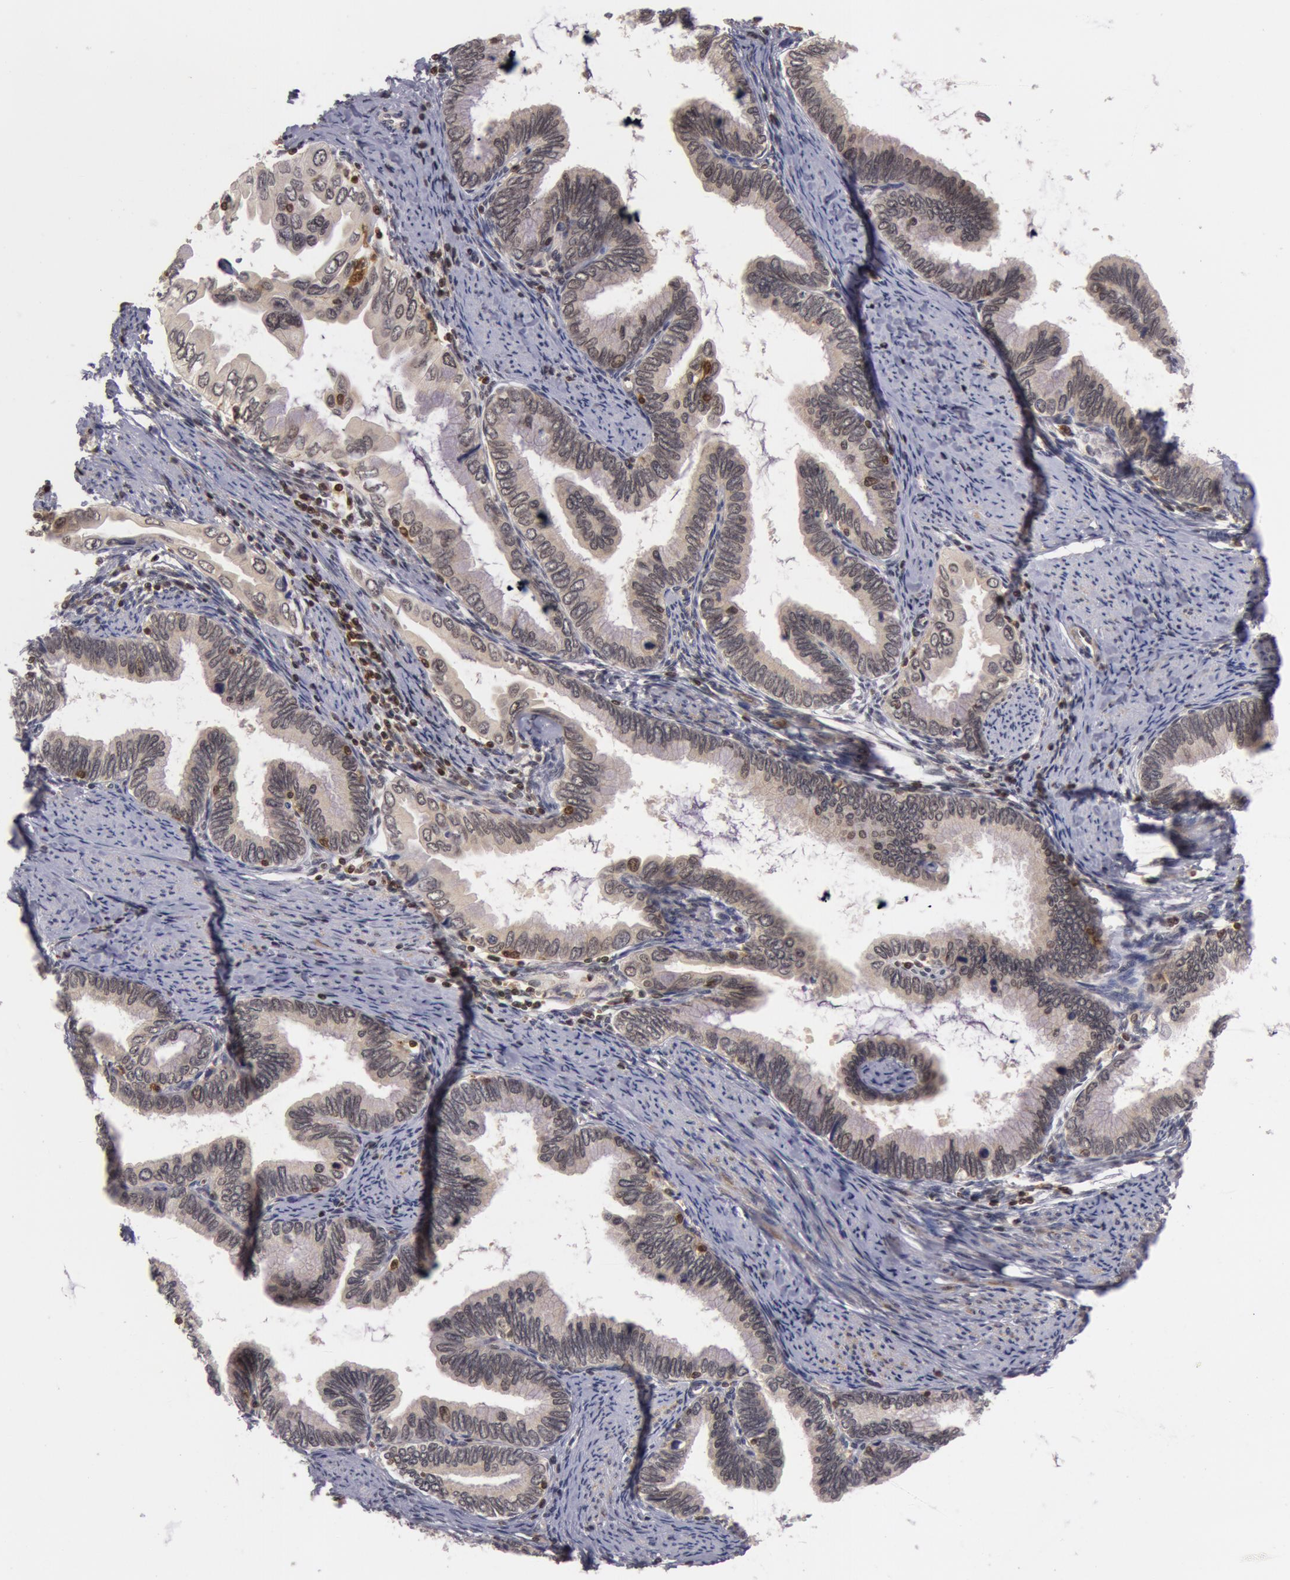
{"staining": {"intensity": "weak", "quantity": "<25%", "location": "nuclear"}, "tissue": "cervical cancer", "cell_type": "Tumor cells", "image_type": "cancer", "snomed": [{"axis": "morphology", "description": "Adenocarcinoma, NOS"}, {"axis": "topography", "description": "Cervix"}], "caption": "Tumor cells show no significant protein positivity in cervical cancer (adenocarcinoma). (Immunohistochemistry (ihc), brightfield microscopy, high magnification).", "gene": "ZNF350", "patient": {"sex": "female", "age": 49}}